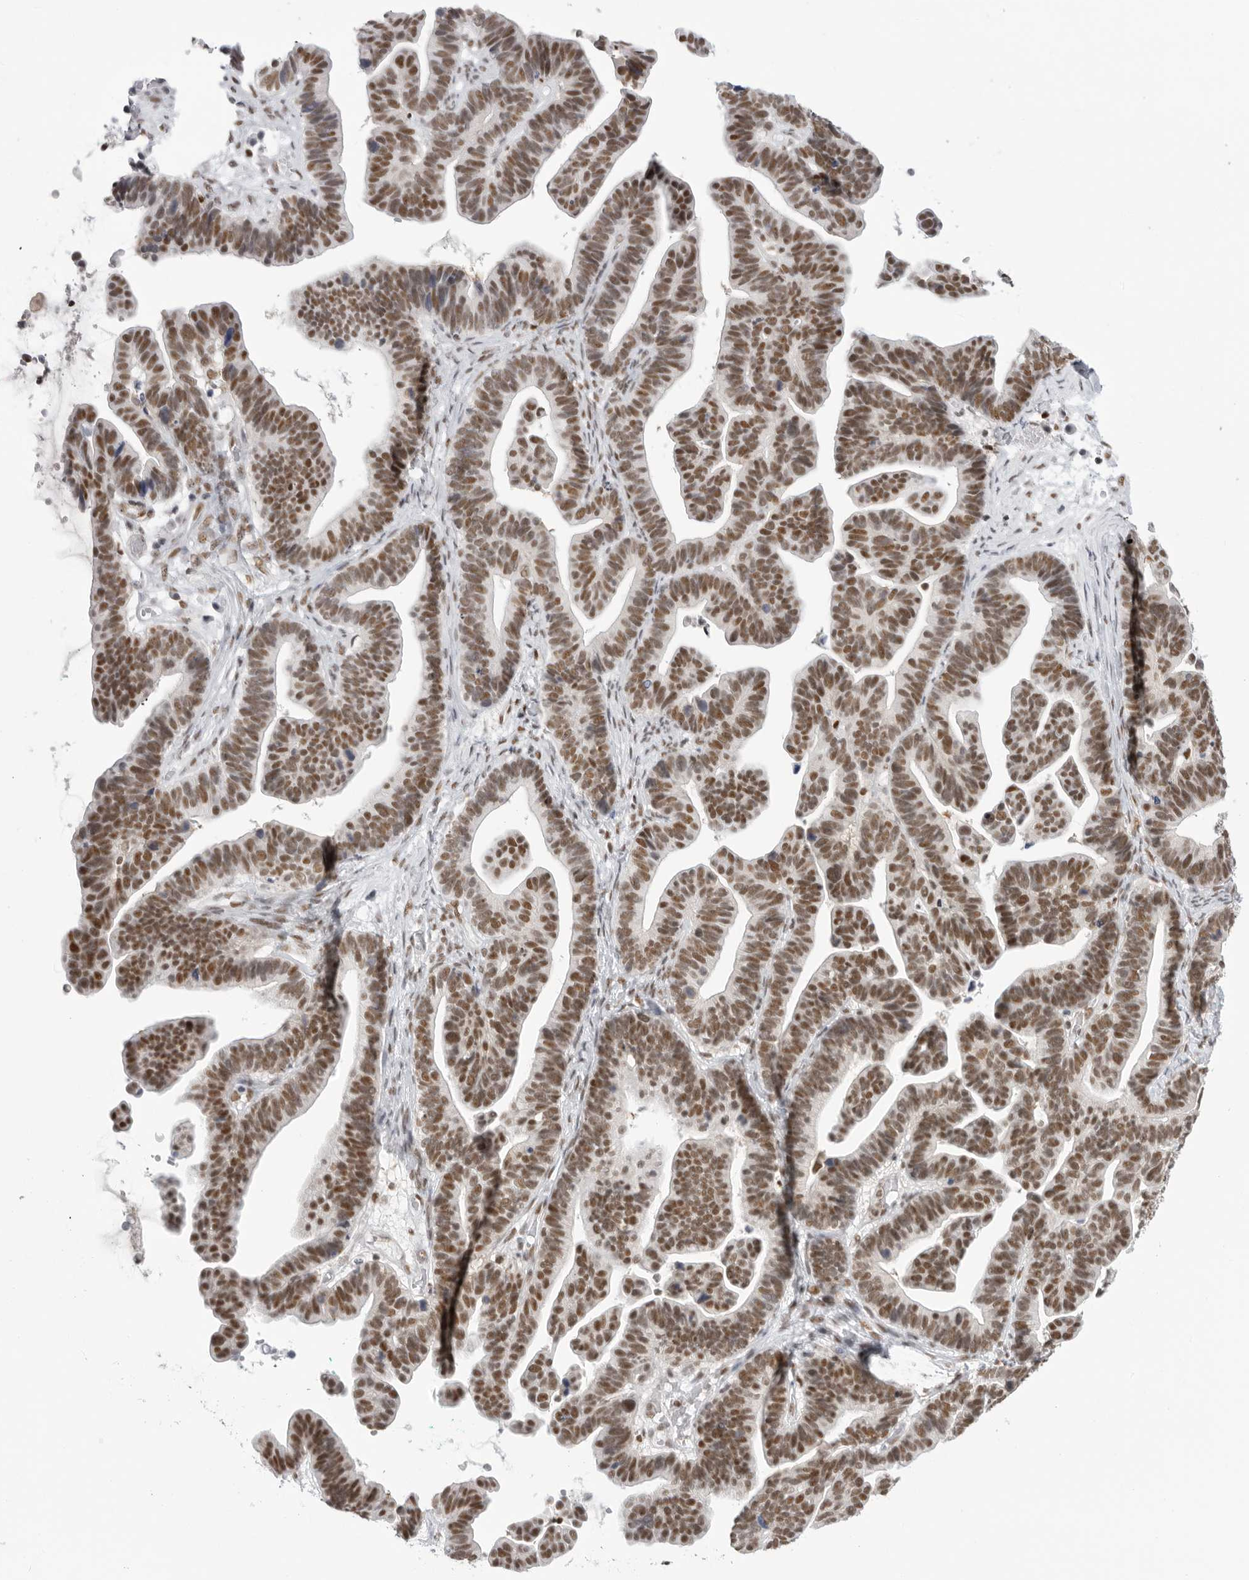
{"staining": {"intensity": "moderate", "quantity": ">75%", "location": "nuclear"}, "tissue": "ovarian cancer", "cell_type": "Tumor cells", "image_type": "cancer", "snomed": [{"axis": "morphology", "description": "Cystadenocarcinoma, serous, NOS"}, {"axis": "topography", "description": "Ovary"}], "caption": "A brown stain labels moderate nuclear expression of a protein in serous cystadenocarcinoma (ovarian) tumor cells.", "gene": "RPA2", "patient": {"sex": "female", "age": 56}}